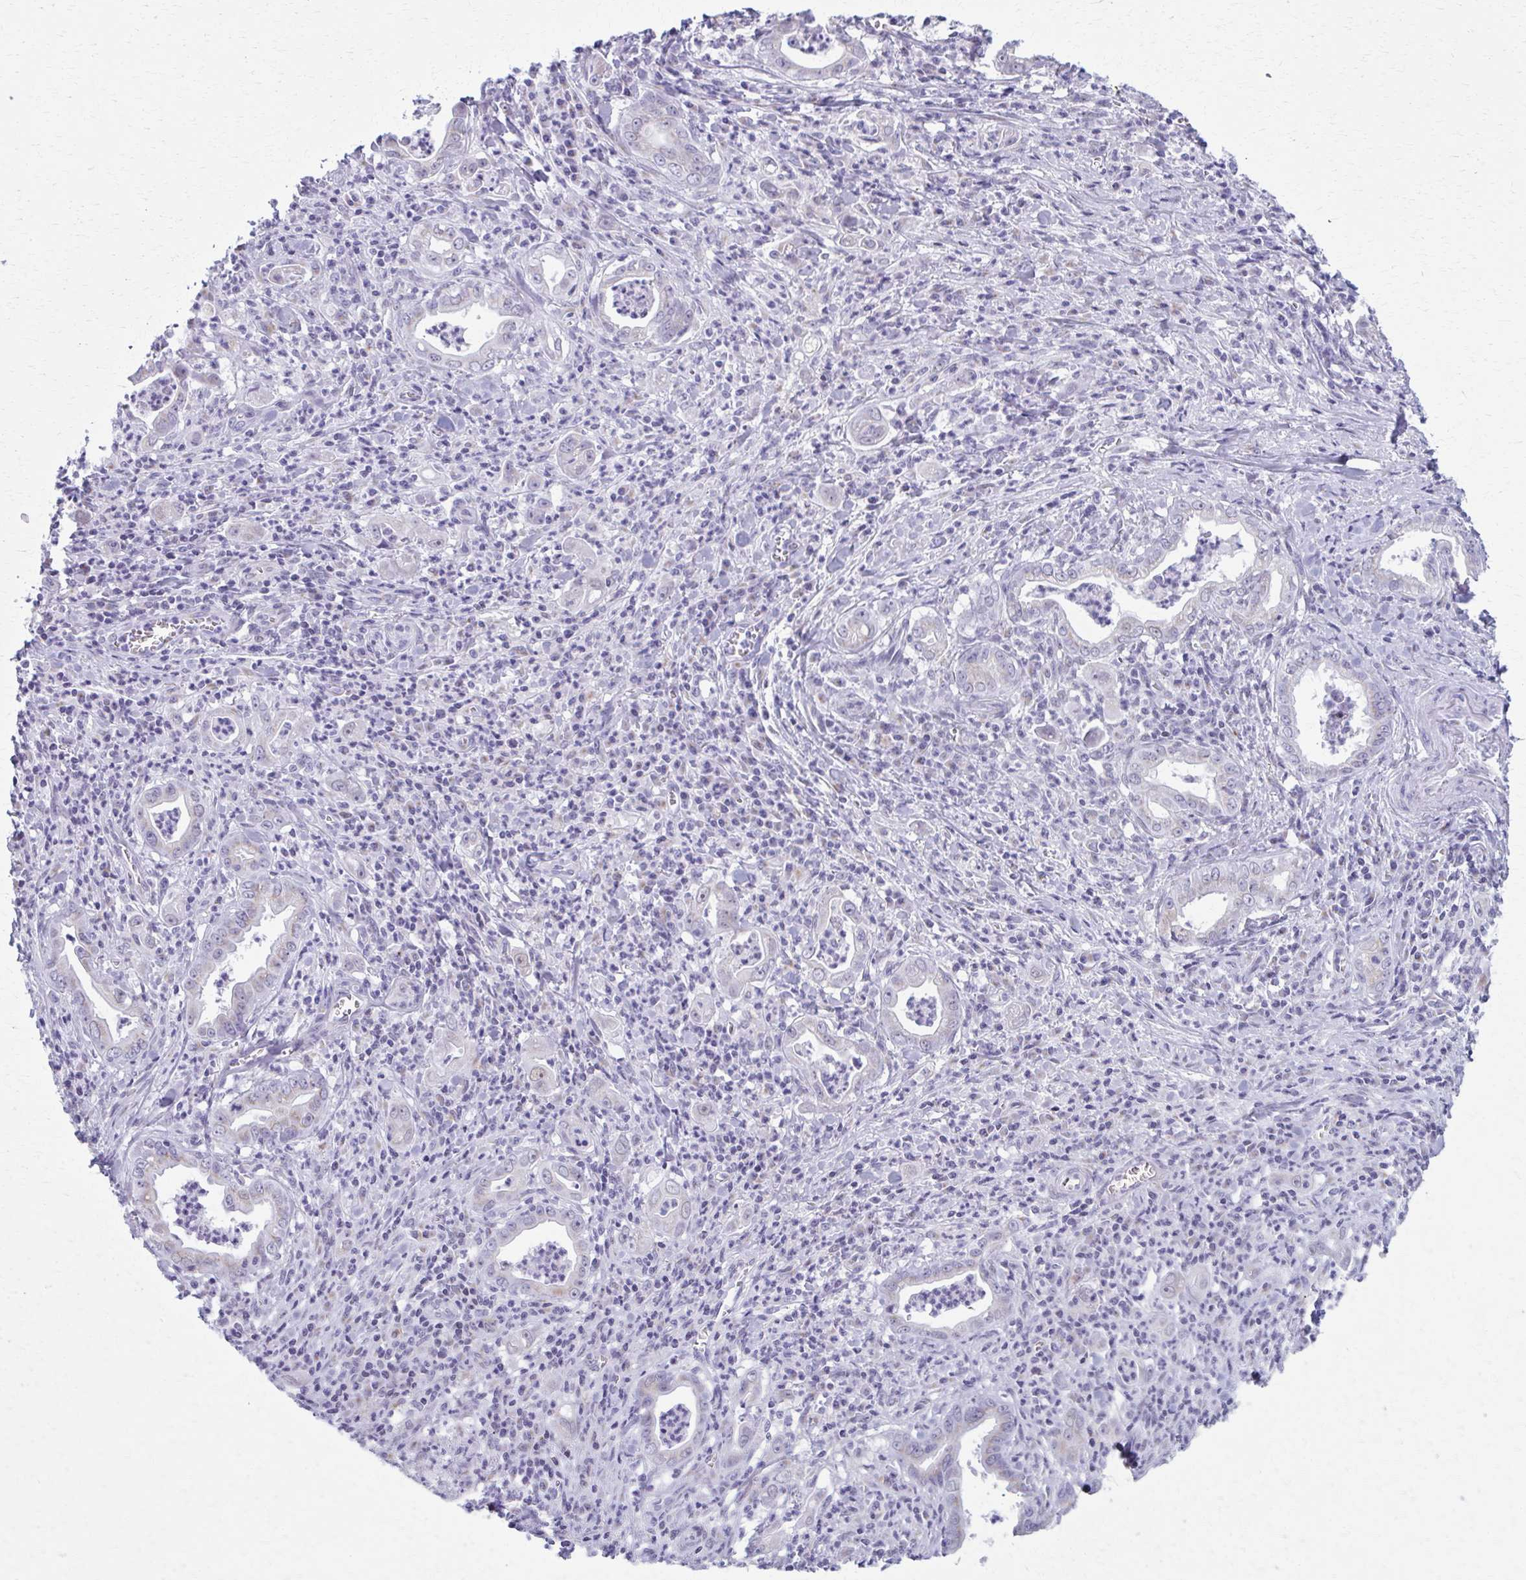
{"staining": {"intensity": "negative", "quantity": "none", "location": "none"}, "tissue": "stomach cancer", "cell_type": "Tumor cells", "image_type": "cancer", "snomed": [{"axis": "morphology", "description": "Adenocarcinoma, NOS"}, {"axis": "topography", "description": "Stomach, upper"}], "caption": "The immunohistochemistry image has no significant staining in tumor cells of adenocarcinoma (stomach) tissue. The staining is performed using DAB (3,3'-diaminobenzidine) brown chromogen with nuclei counter-stained in using hematoxylin.", "gene": "SCLY", "patient": {"sex": "female", "age": 79}}